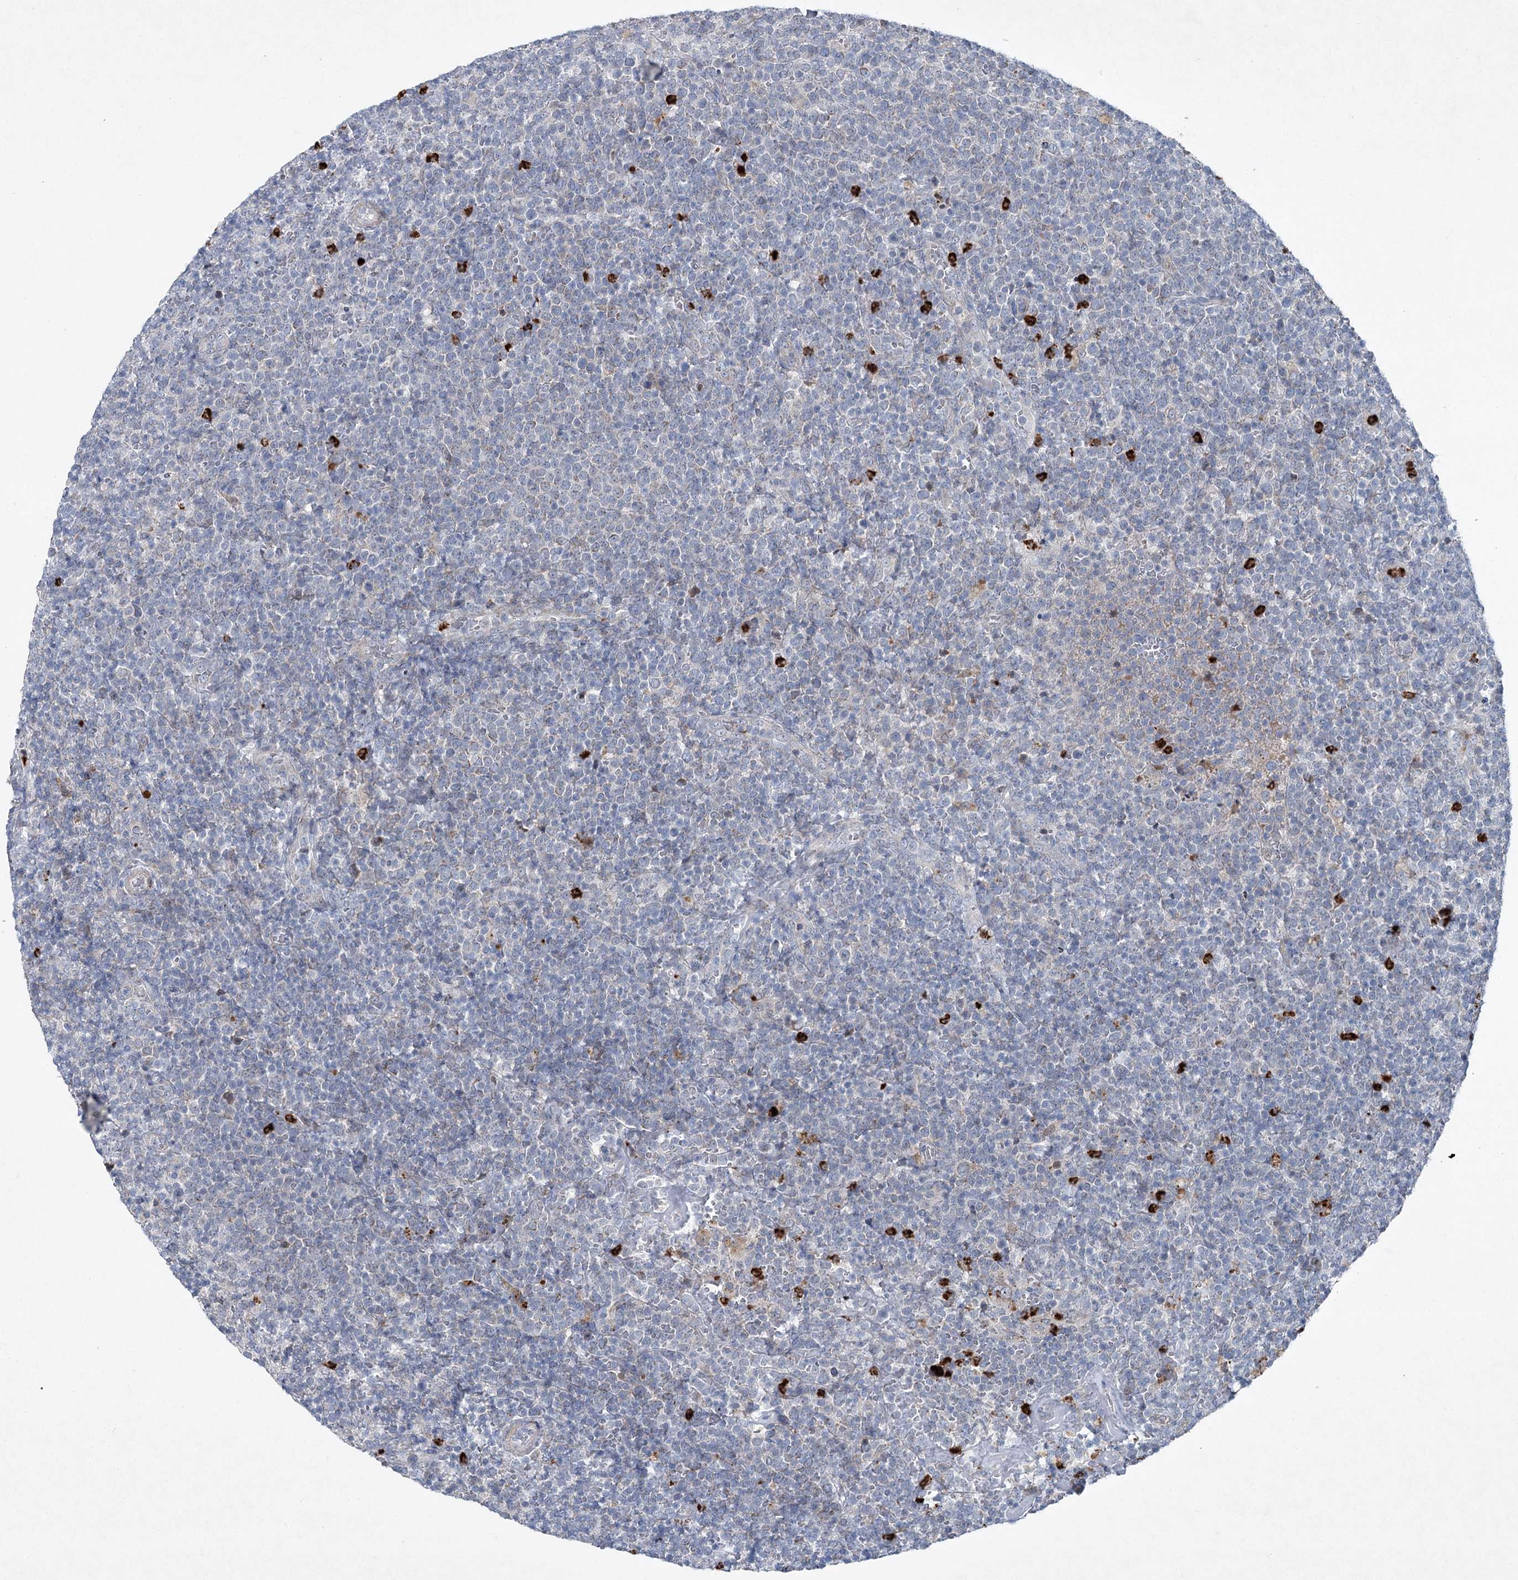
{"staining": {"intensity": "weak", "quantity": "<25%", "location": "cytoplasmic/membranous"}, "tissue": "lymphoma", "cell_type": "Tumor cells", "image_type": "cancer", "snomed": [{"axis": "morphology", "description": "Malignant lymphoma, non-Hodgkin's type, High grade"}, {"axis": "topography", "description": "Lymph node"}], "caption": "Immunohistochemistry micrograph of human malignant lymphoma, non-Hodgkin's type (high-grade) stained for a protein (brown), which exhibits no positivity in tumor cells.", "gene": "PLA2G12A", "patient": {"sex": "male", "age": 61}}